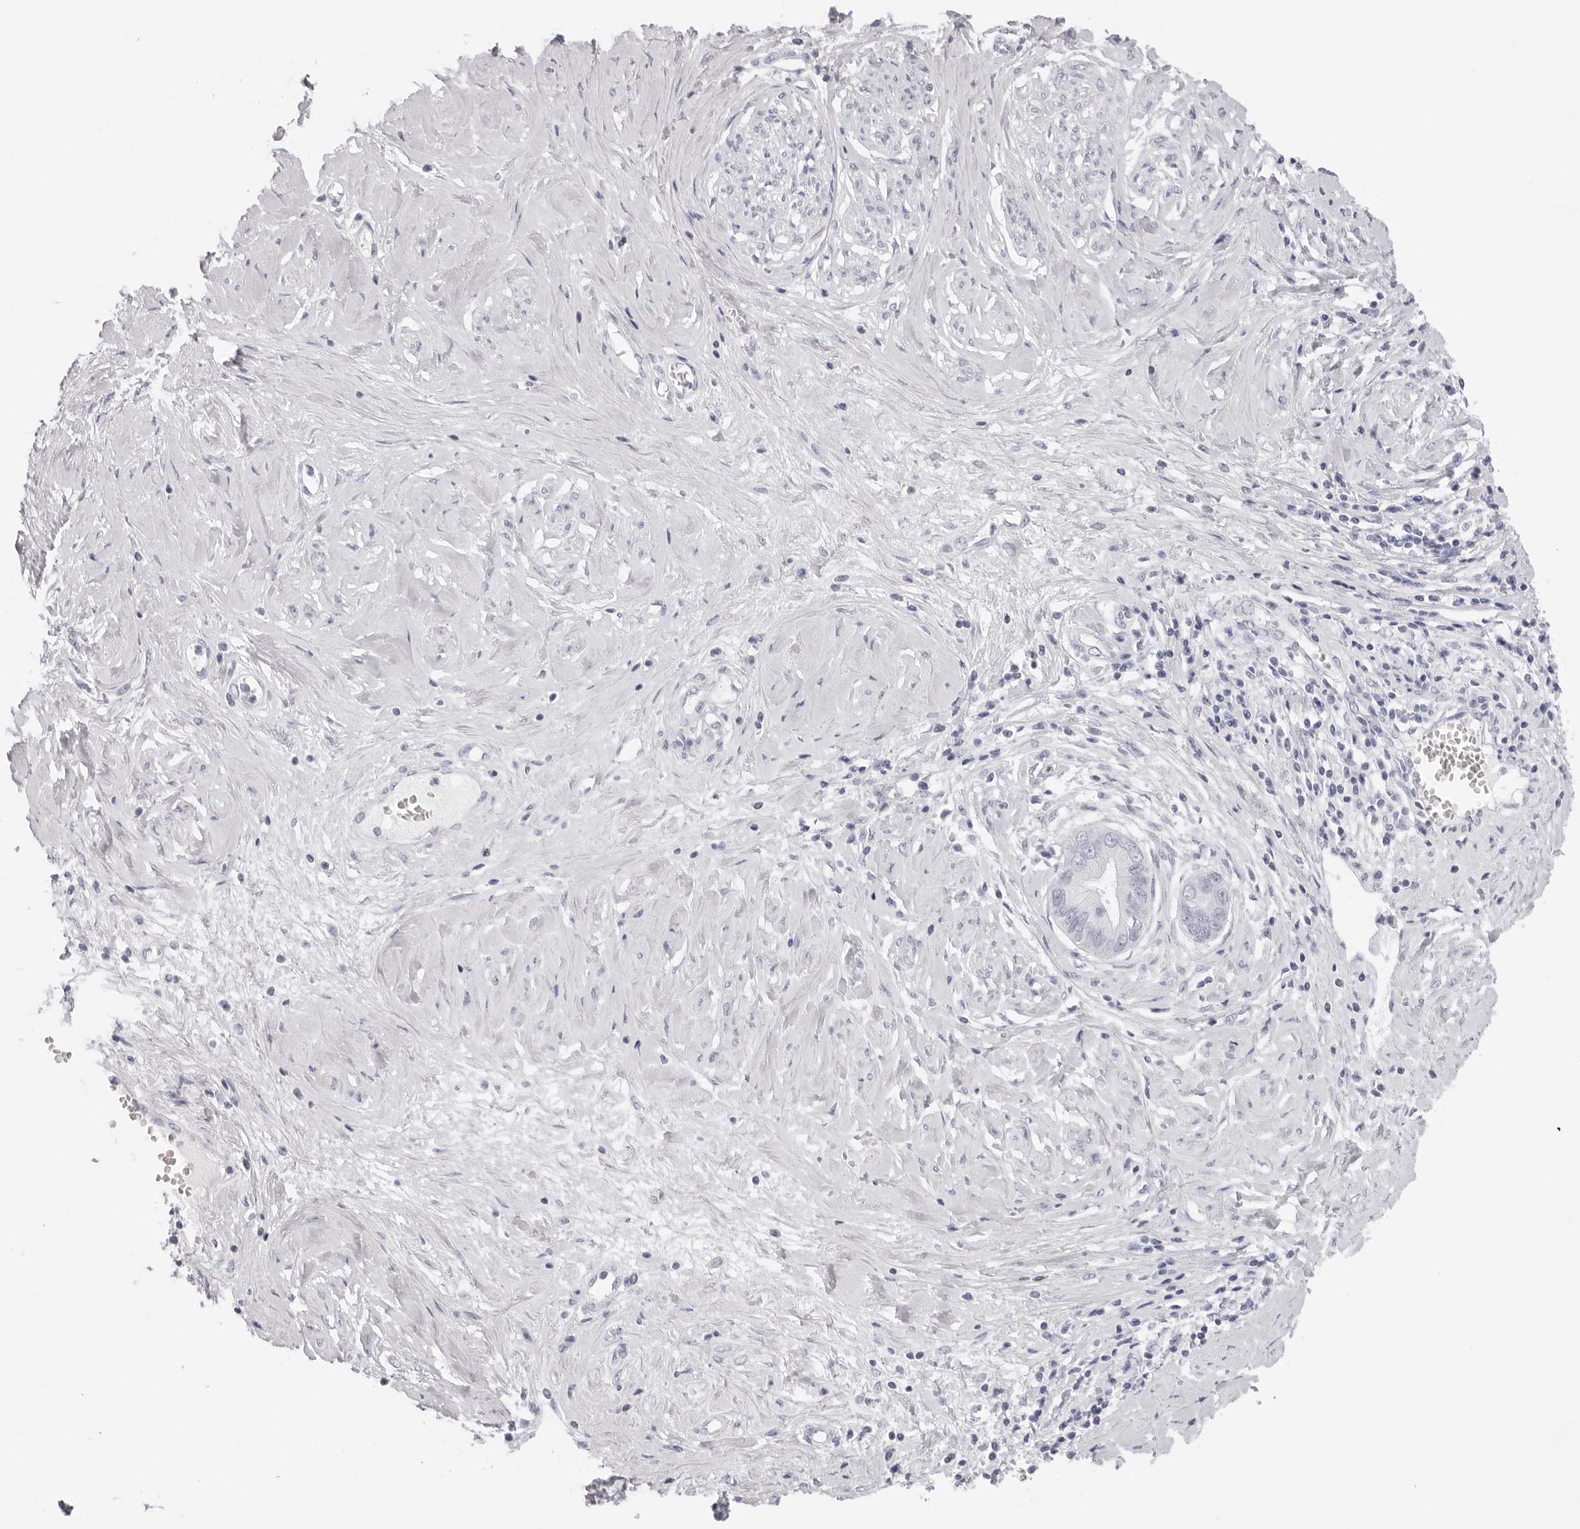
{"staining": {"intensity": "negative", "quantity": "none", "location": "none"}, "tissue": "cervical cancer", "cell_type": "Tumor cells", "image_type": "cancer", "snomed": [{"axis": "morphology", "description": "Adenocarcinoma, NOS"}, {"axis": "topography", "description": "Cervix"}], "caption": "This is an immunohistochemistry image of human cervical adenocarcinoma. There is no positivity in tumor cells.", "gene": "CST5", "patient": {"sex": "female", "age": 44}}